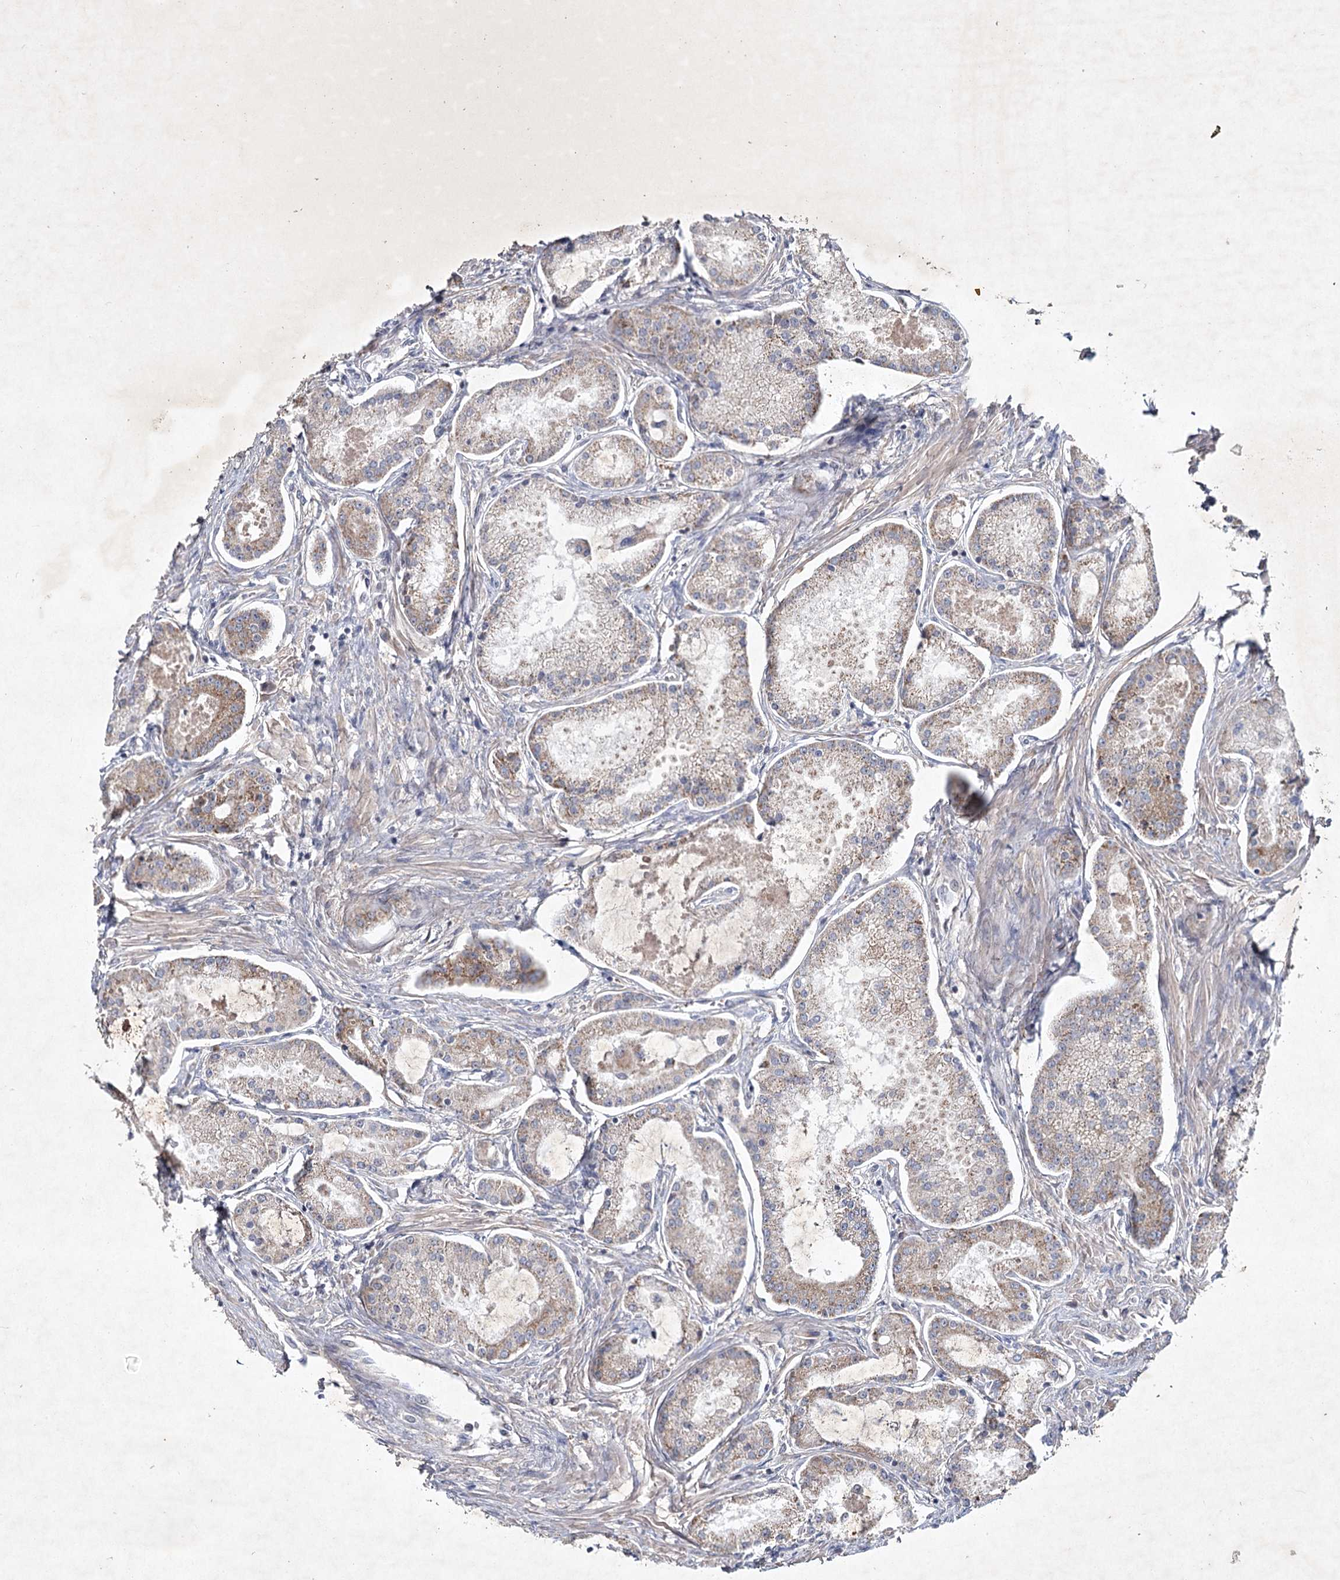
{"staining": {"intensity": "moderate", "quantity": "25%-75%", "location": "cytoplasmic/membranous"}, "tissue": "prostate cancer", "cell_type": "Tumor cells", "image_type": "cancer", "snomed": [{"axis": "morphology", "description": "Adenocarcinoma, Low grade"}, {"axis": "topography", "description": "Prostate"}], "caption": "A micrograph of prostate cancer (adenocarcinoma (low-grade)) stained for a protein reveals moderate cytoplasmic/membranous brown staining in tumor cells.", "gene": "MRPL44", "patient": {"sex": "male", "age": 68}}